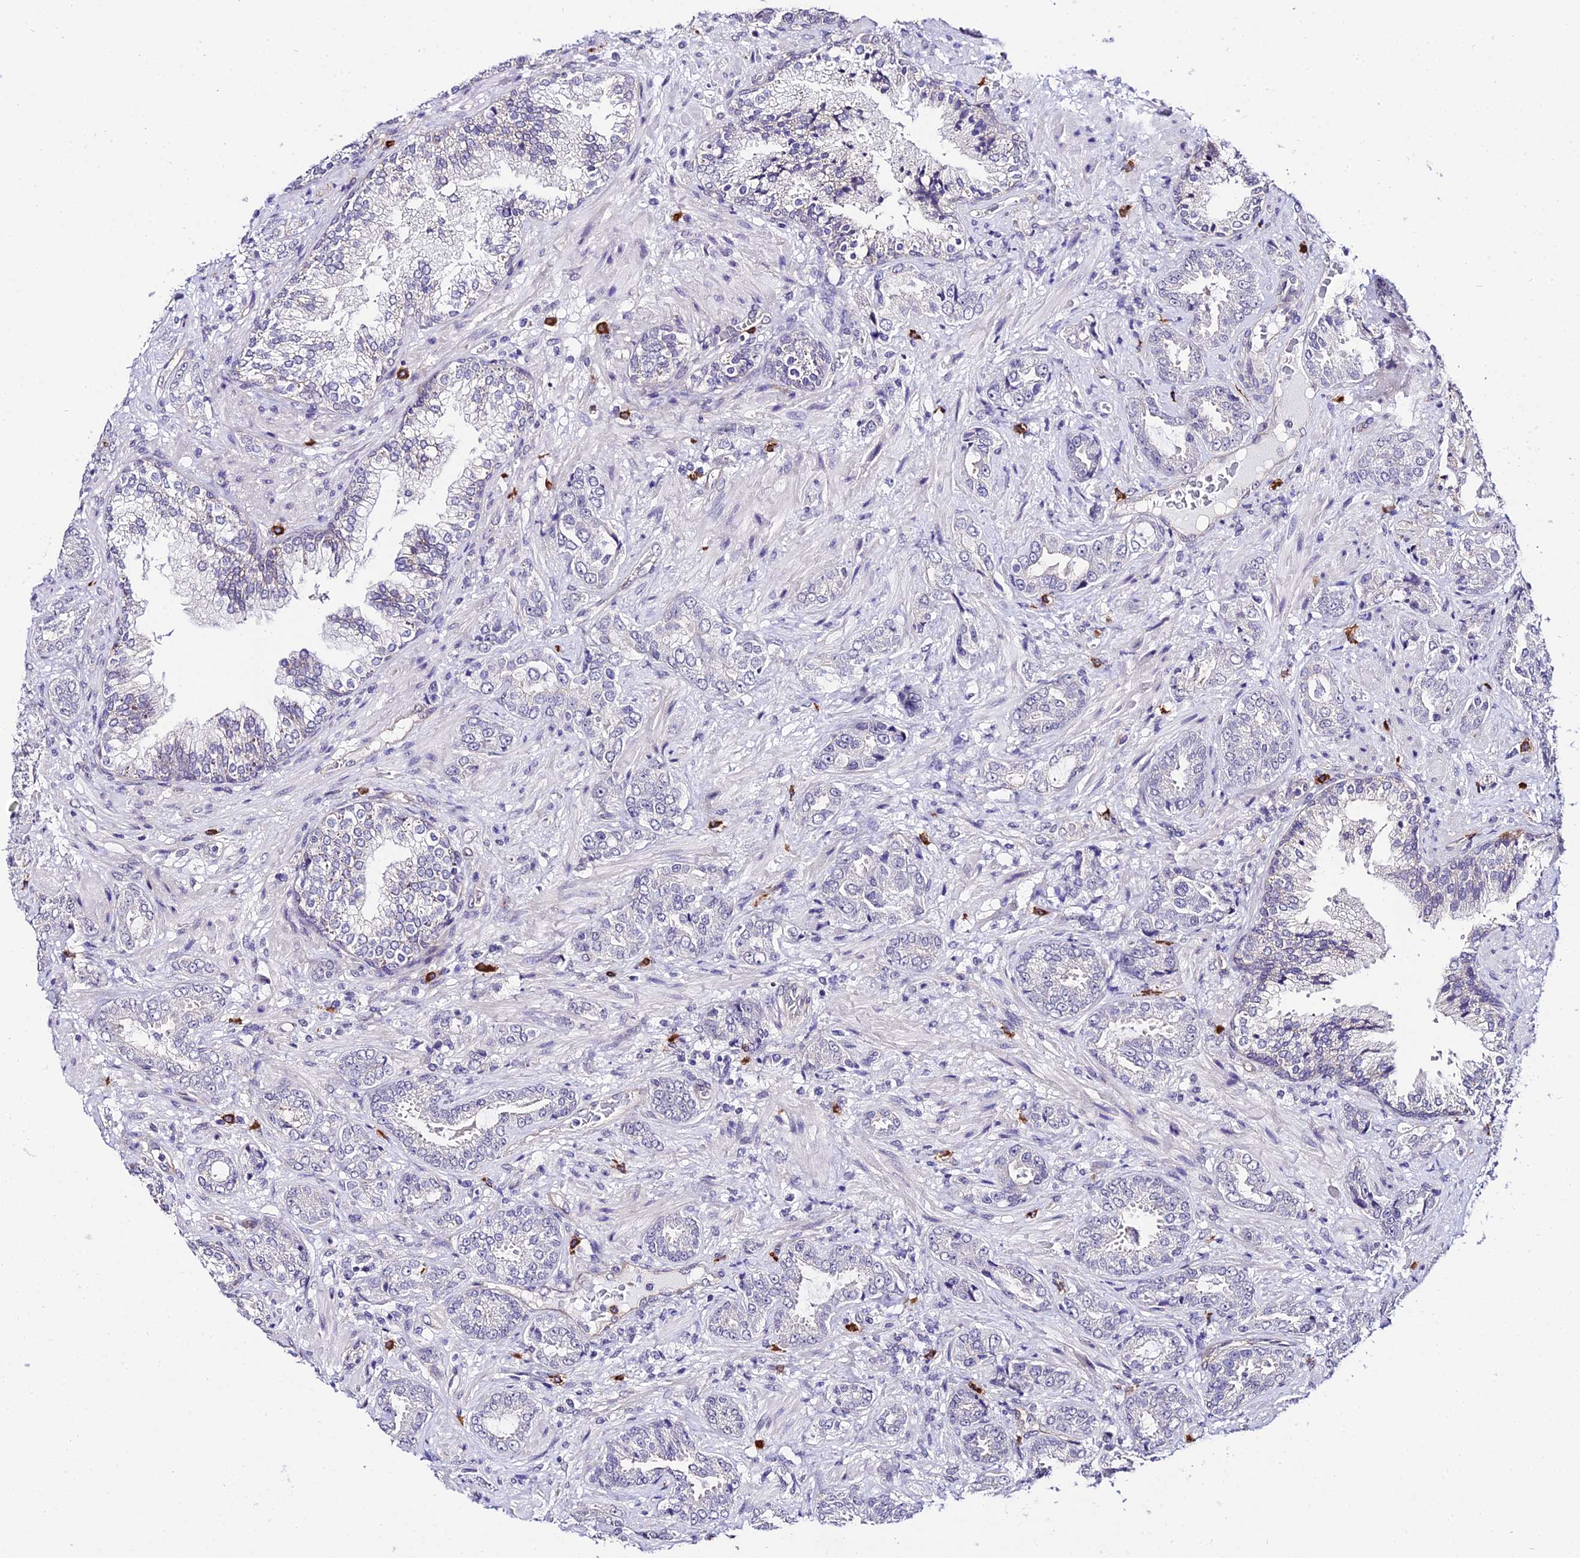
{"staining": {"intensity": "negative", "quantity": "none", "location": "none"}, "tissue": "prostate cancer", "cell_type": "Tumor cells", "image_type": "cancer", "snomed": [{"axis": "morphology", "description": "Adenocarcinoma, High grade"}, {"axis": "topography", "description": "Prostate"}], "caption": "This is an immunohistochemistry (IHC) photomicrograph of human adenocarcinoma (high-grade) (prostate). There is no staining in tumor cells.", "gene": "POLR2I", "patient": {"sex": "male", "age": 71}}